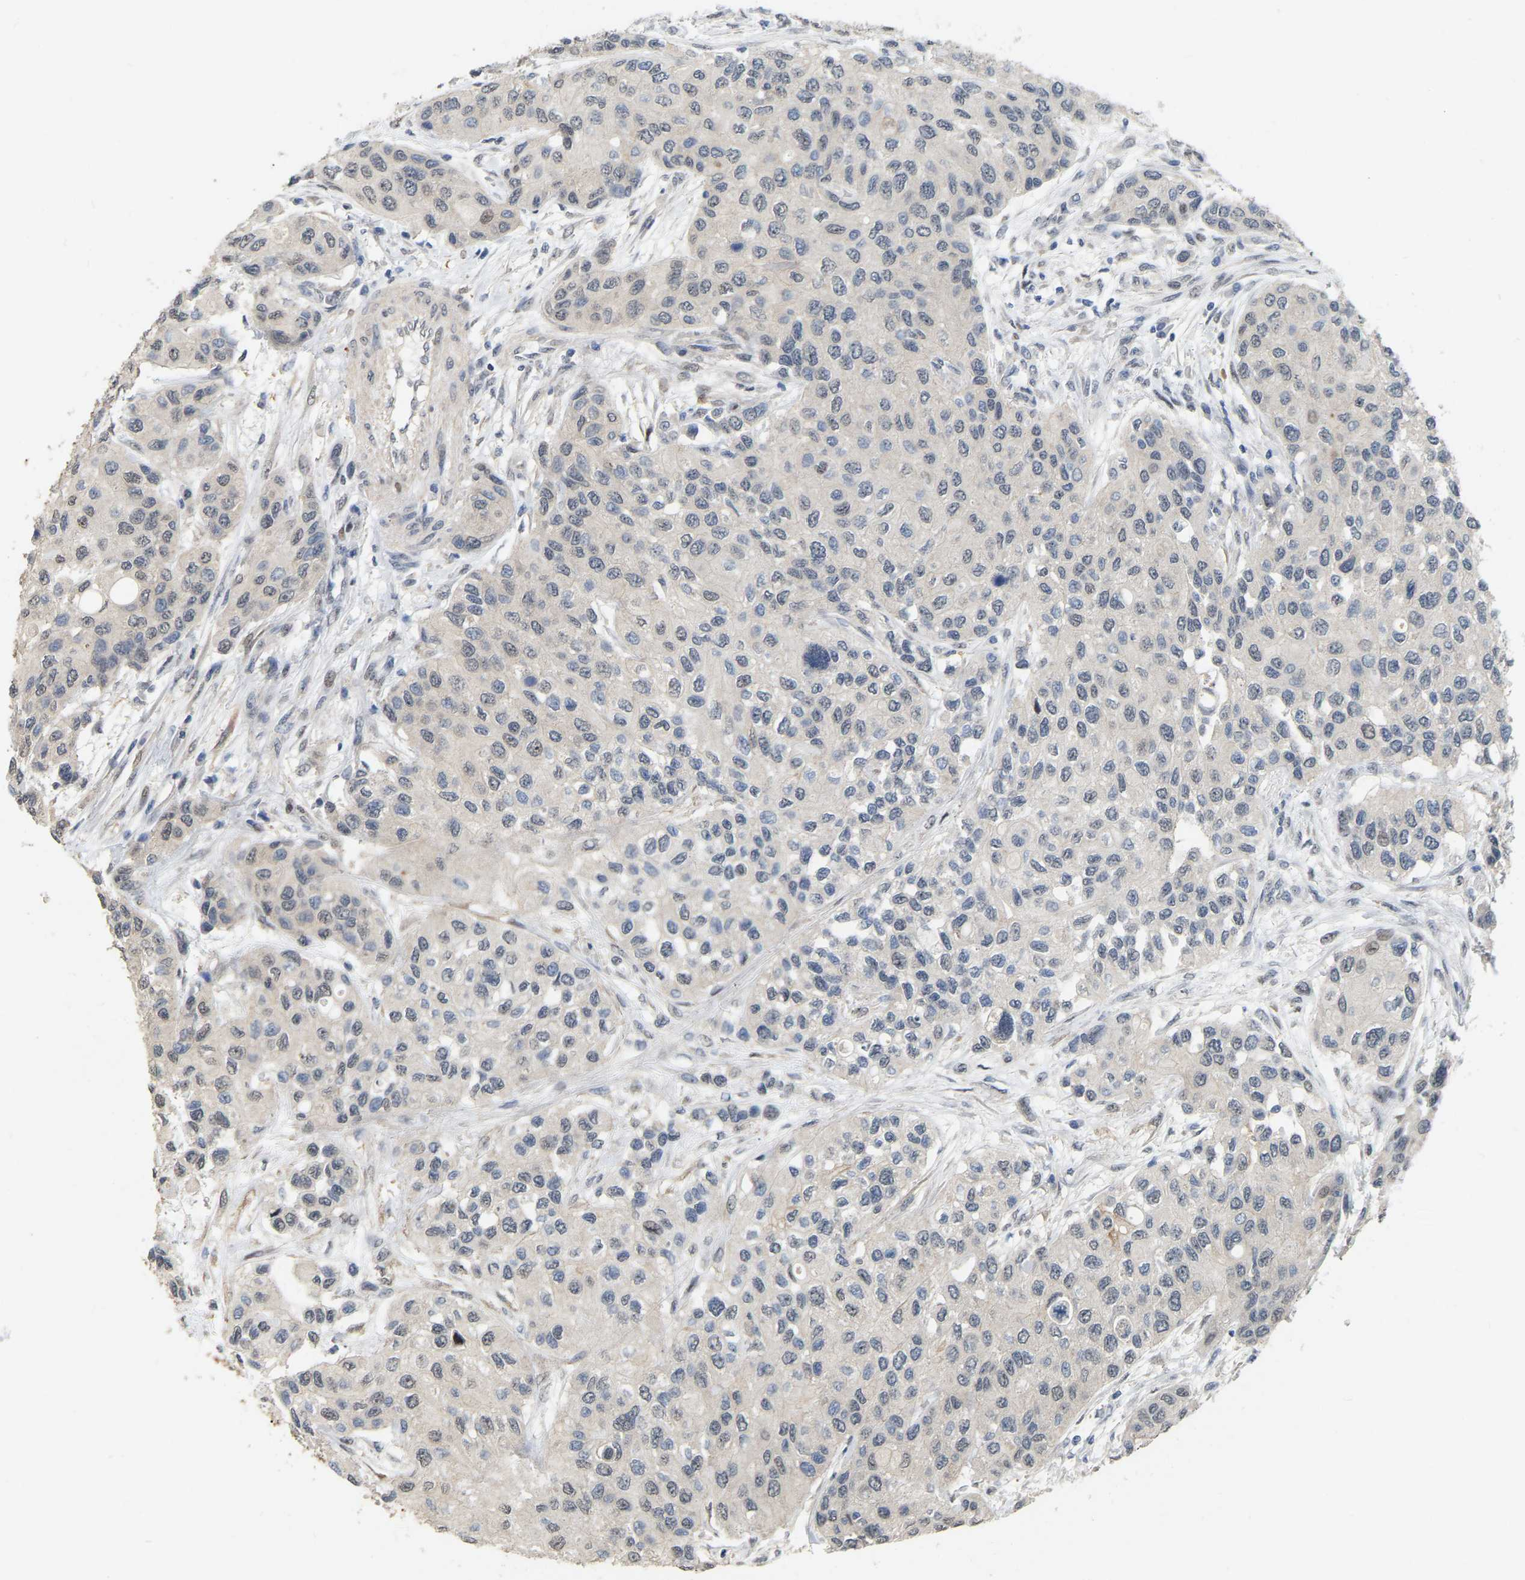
{"staining": {"intensity": "weak", "quantity": "<25%", "location": "nuclear"}, "tissue": "urothelial cancer", "cell_type": "Tumor cells", "image_type": "cancer", "snomed": [{"axis": "morphology", "description": "Urothelial carcinoma, High grade"}, {"axis": "topography", "description": "Urinary bladder"}], "caption": "This is an immunohistochemistry micrograph of human high-grade urothelial carcinoma. There is no positivity in tumor cells.", "gene": "RUVBL1", "patient": {"sex": "female", "age": 56}}